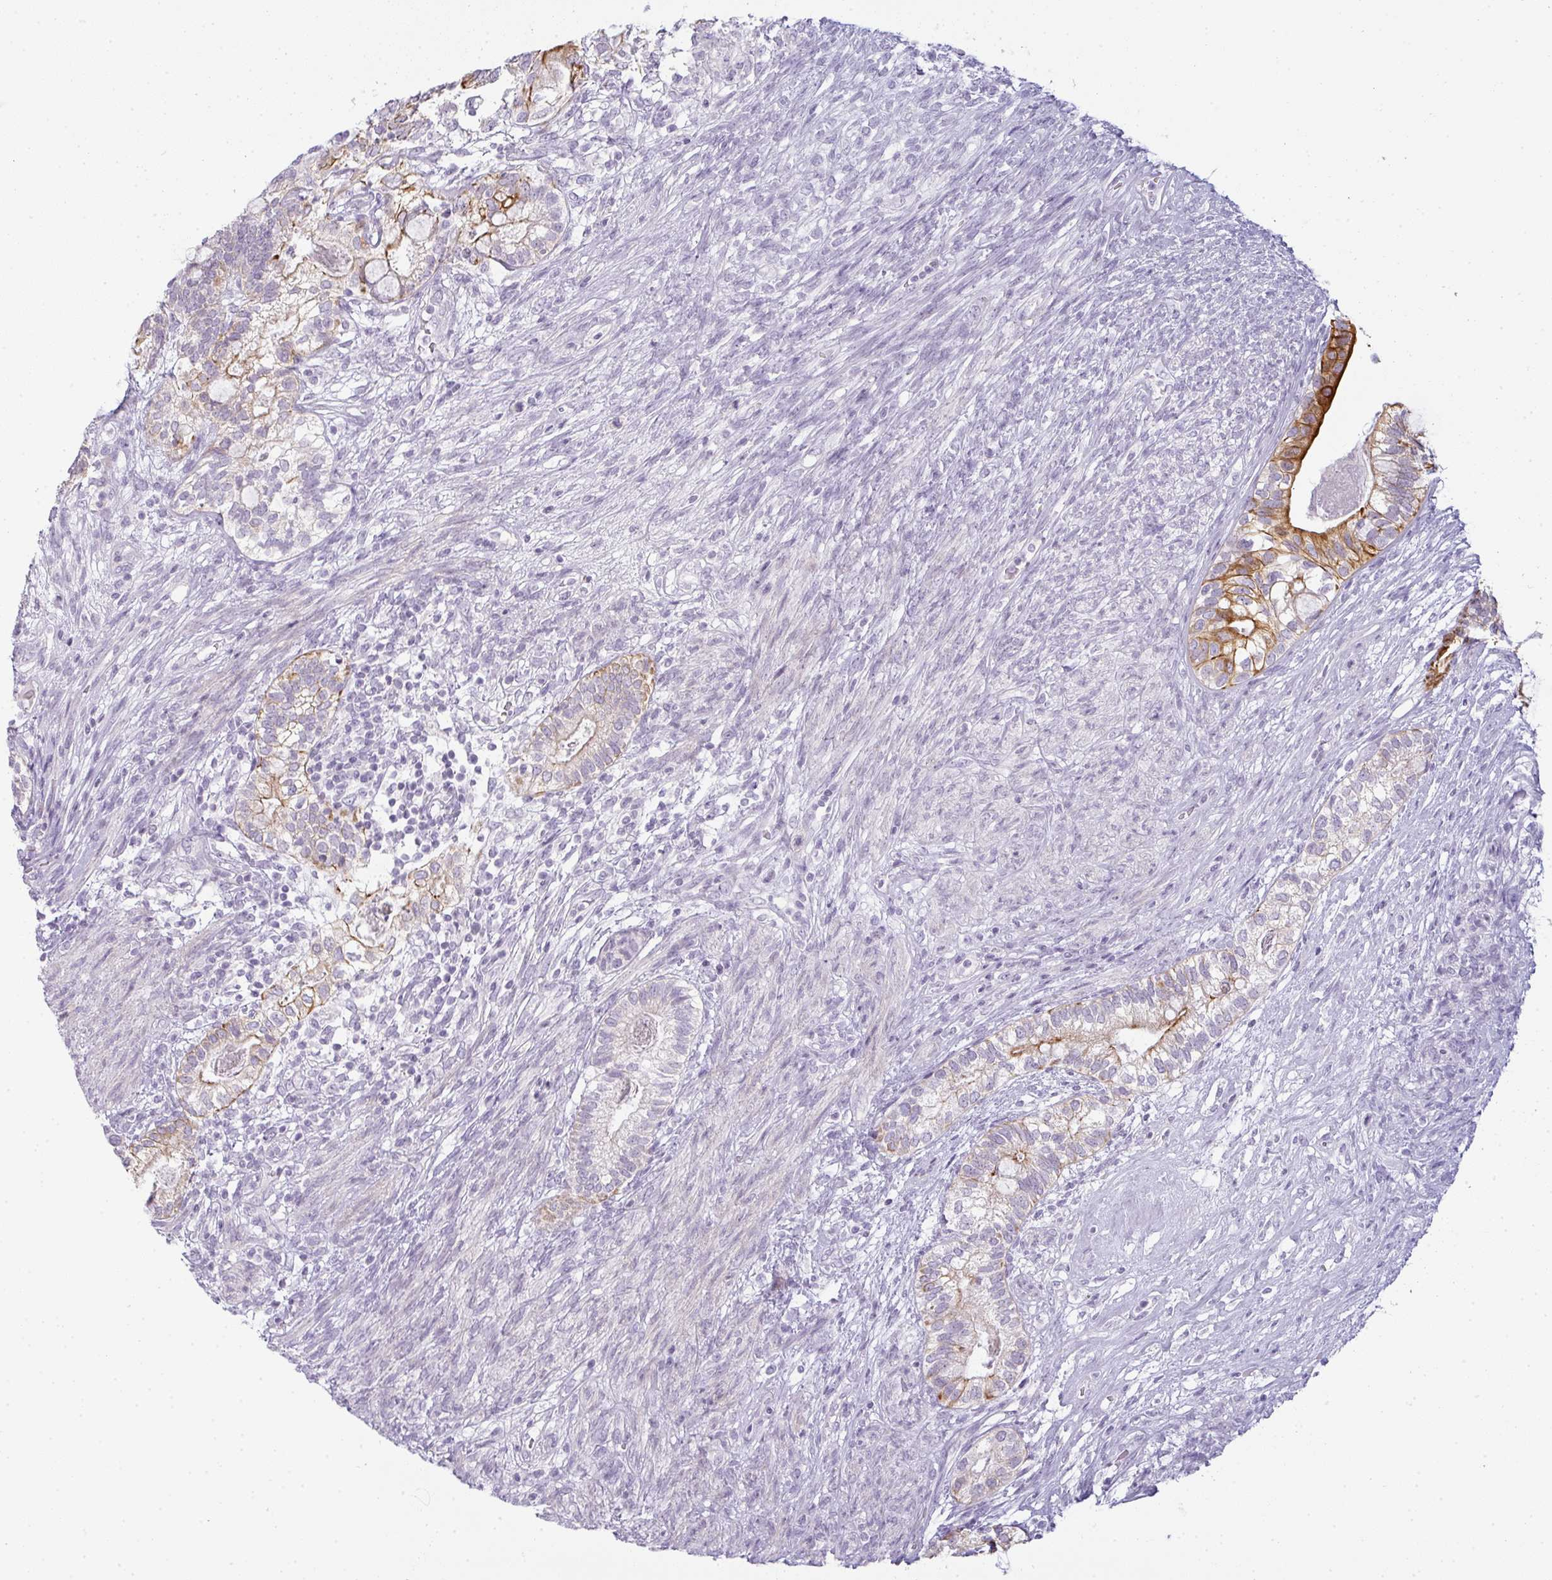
{"staining": {"intensity": "strong", "quantity": "<25%", "location": "cytoplasmic/membranous"}, "tissue": "testis cancer", "cell_type": "Tumor cells", "image_type": "cancer", "snomed": [{"axis": "morphology", "description": "Seminoma, NOS"}, {"axis": "morphology", "description": "Carcinoma, Embryonal, NOS"}, {"axis": "topography", "description": "Testis"}], "caption": "Protein expression analysis of embryonal carcinoma (testis) demonstrates strong cytoplasmic/membranous expression in about <25% of tumor cells.", "gene": "SIRPB2", "patient": {"sex": "male", "age": 41}}